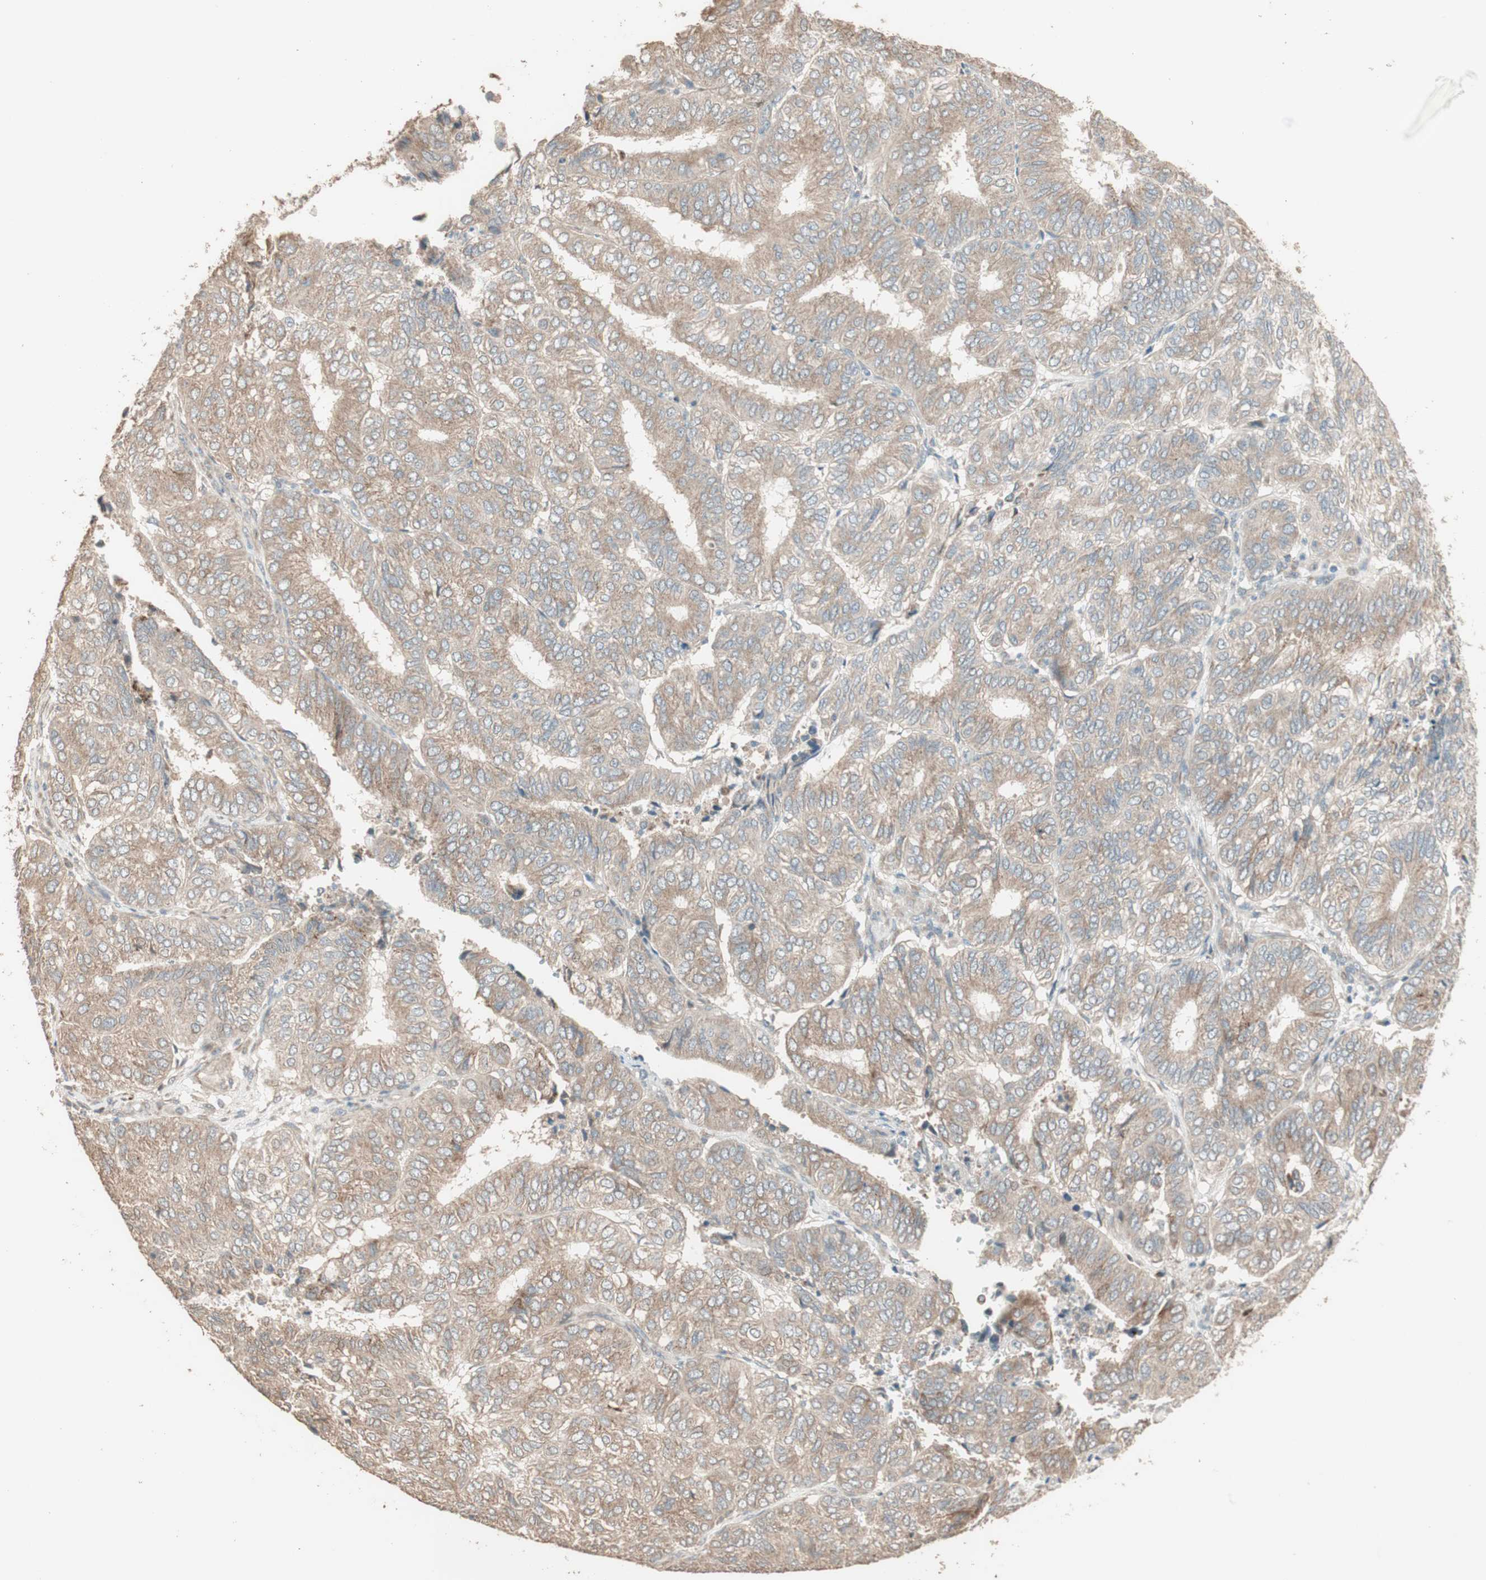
{"staining": {"intensity": "moderate", "quantity": ">75%", "location": "cytoplasmic/membranous"}, "tissue": "endometrial cancer", "cell_type": "Tumor cells", "image_type": "cancer", "snomed": [{"axis": "morphology", "description": "Adenocarcinoma, NOS"}, {"axis": "topography", "description": "Uterus"}], "caption": "A histopathology image of endometrial cancer (adenocarcinoma) stained for a protein demonstrates moderate cytoplasmic/membranous brown staining in tumor cells.", "gene": "RARRES1", "patient": {"sex": "female", "age": 60}}